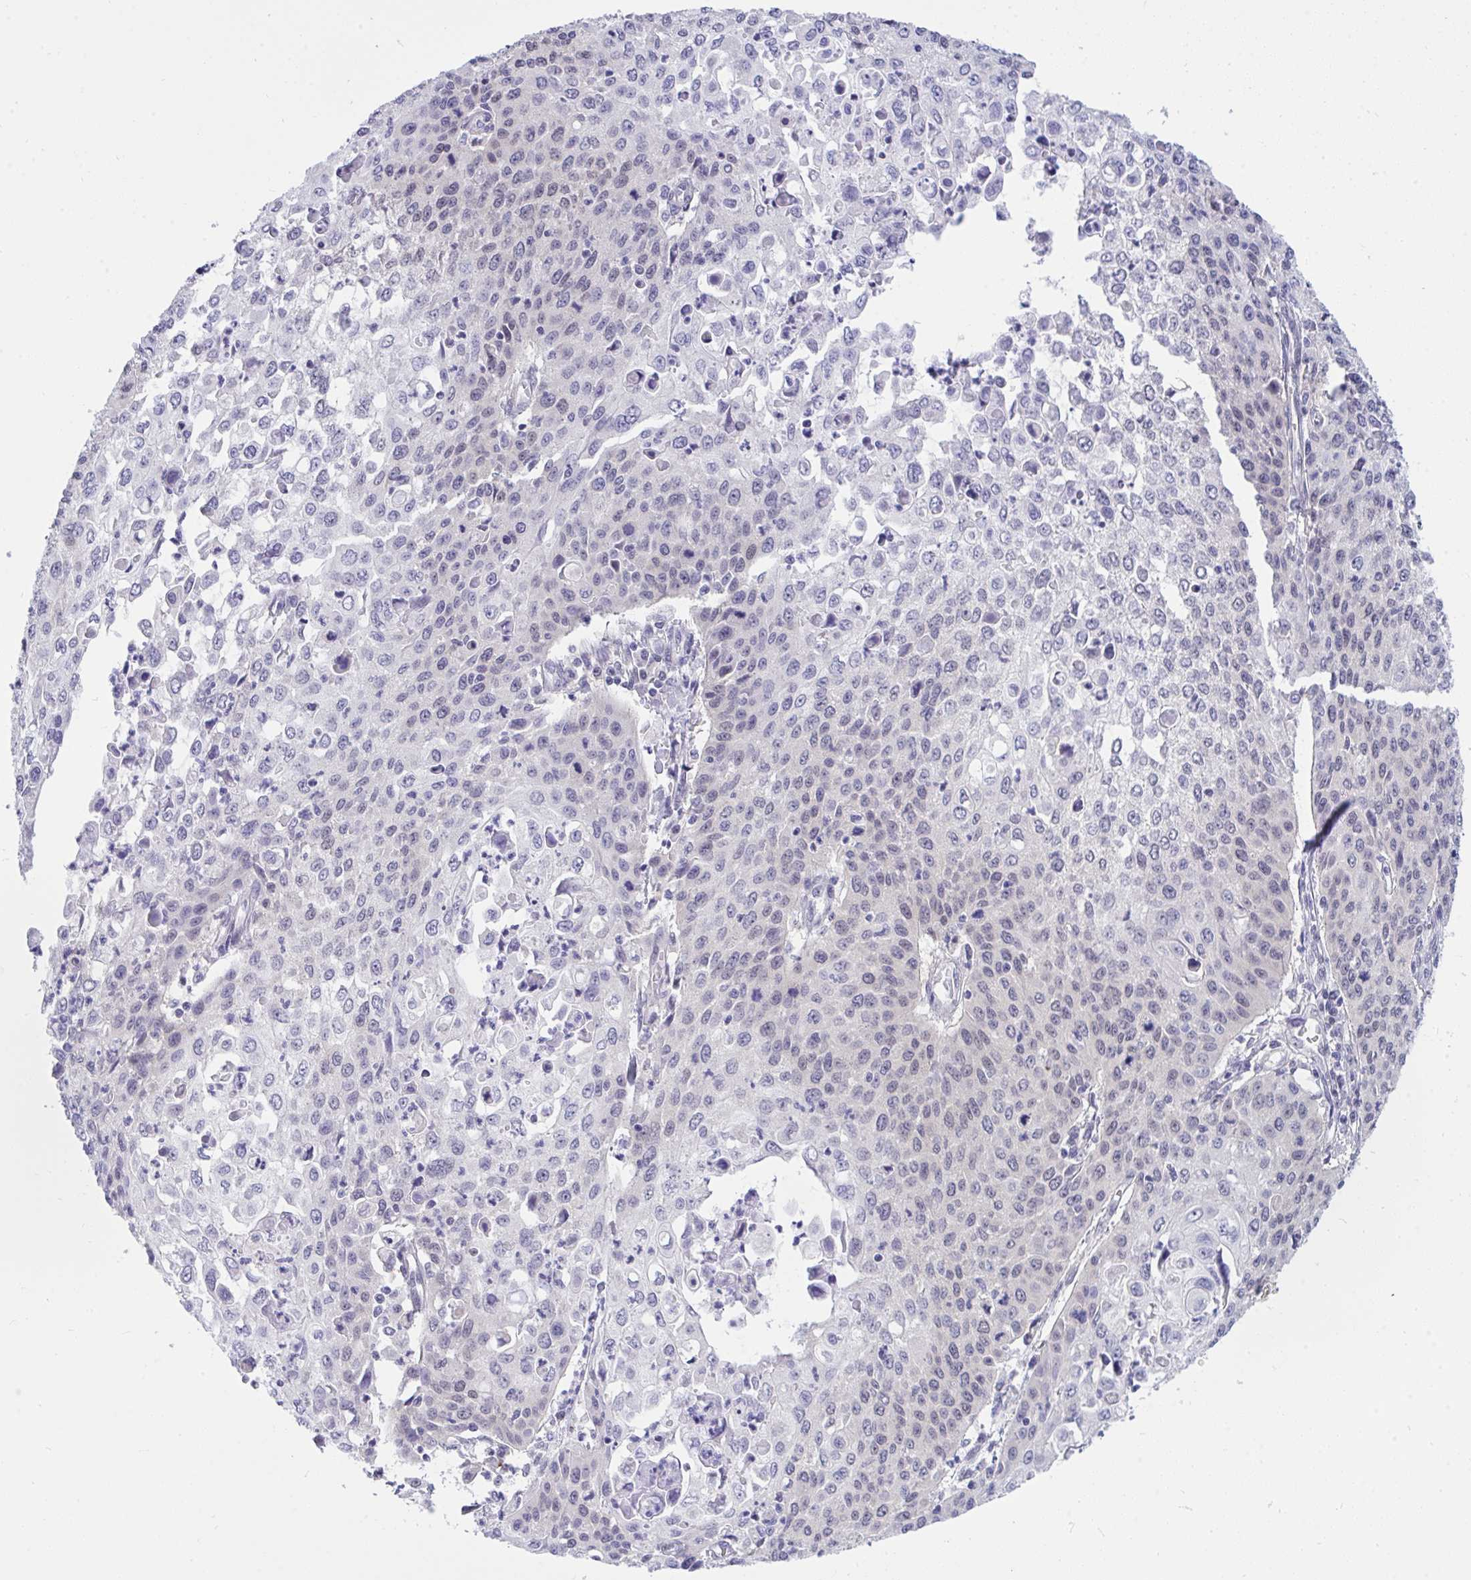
{"staining": {"intensity": "weak", "quantity": "<25%", "location": "nuclear"}, "tissue": "cervical cancer", "cell_type": "Tumor cells", "image_type": "cancer", "snomed": [{"axis": "morphology", "description": "Squamous cell carcinoma, NOS"}, {"axis": "topography", "description": "Cervix"}], "caption": "Immunohistochemistry (IHC) of human cervical squamous cell carcinoma shows no staining in tumor cells.", "gene": "THOP1", "patient": {"sex": "female", "age": 65}}